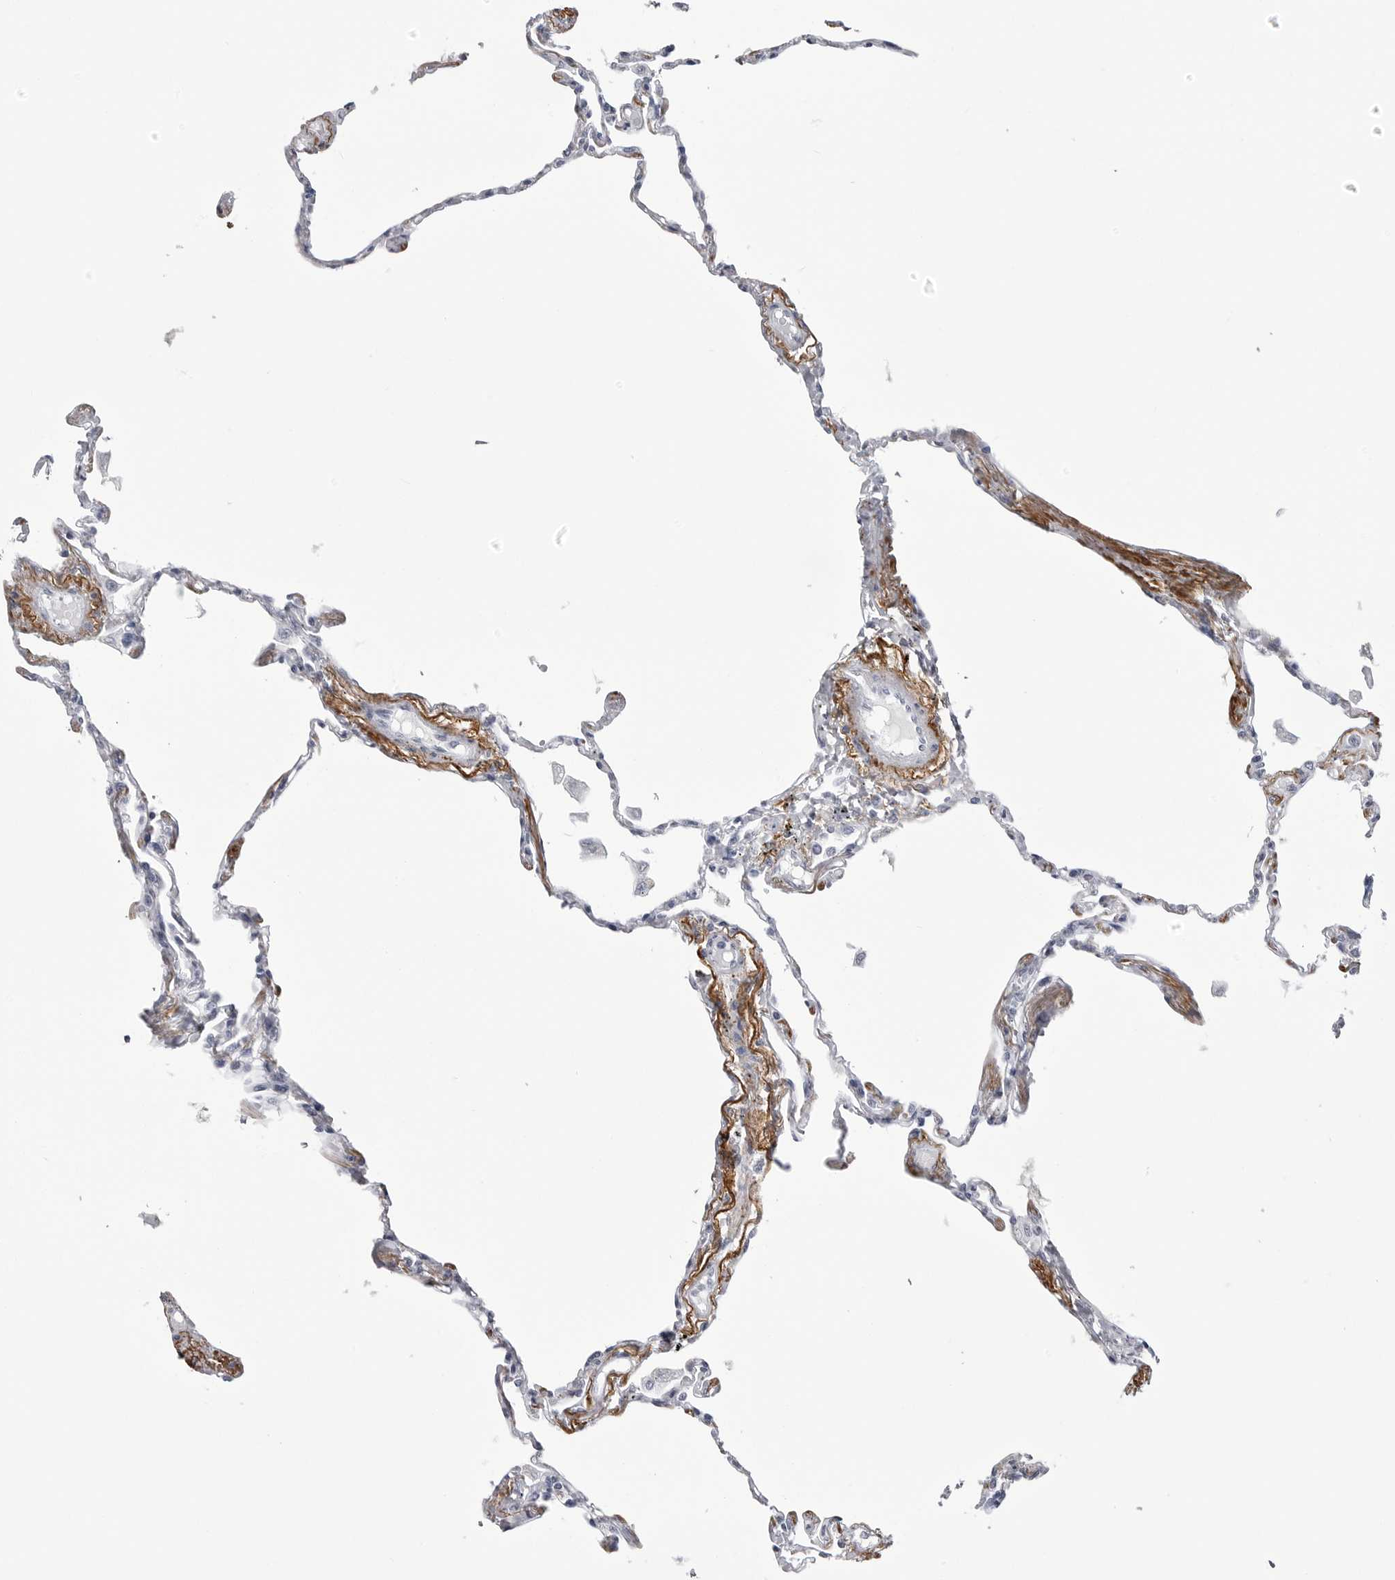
{"staining": {"intensity": "negative", "quantity": "none", "location": "none"}, "tissue": "lung", "cell_type": "Alveolar cells", "image_type": "normal", "snomed": [{"axis": "morphology", "description": "Normal tissue, NOS"}, {"axis": "topography", "description": "Lung"}], "caption": "An image of lung stained for a protein displays no brown staining in alveolar cells.", "gene": "COL26A1", "patient": {"sex": "female", "age": 67}}